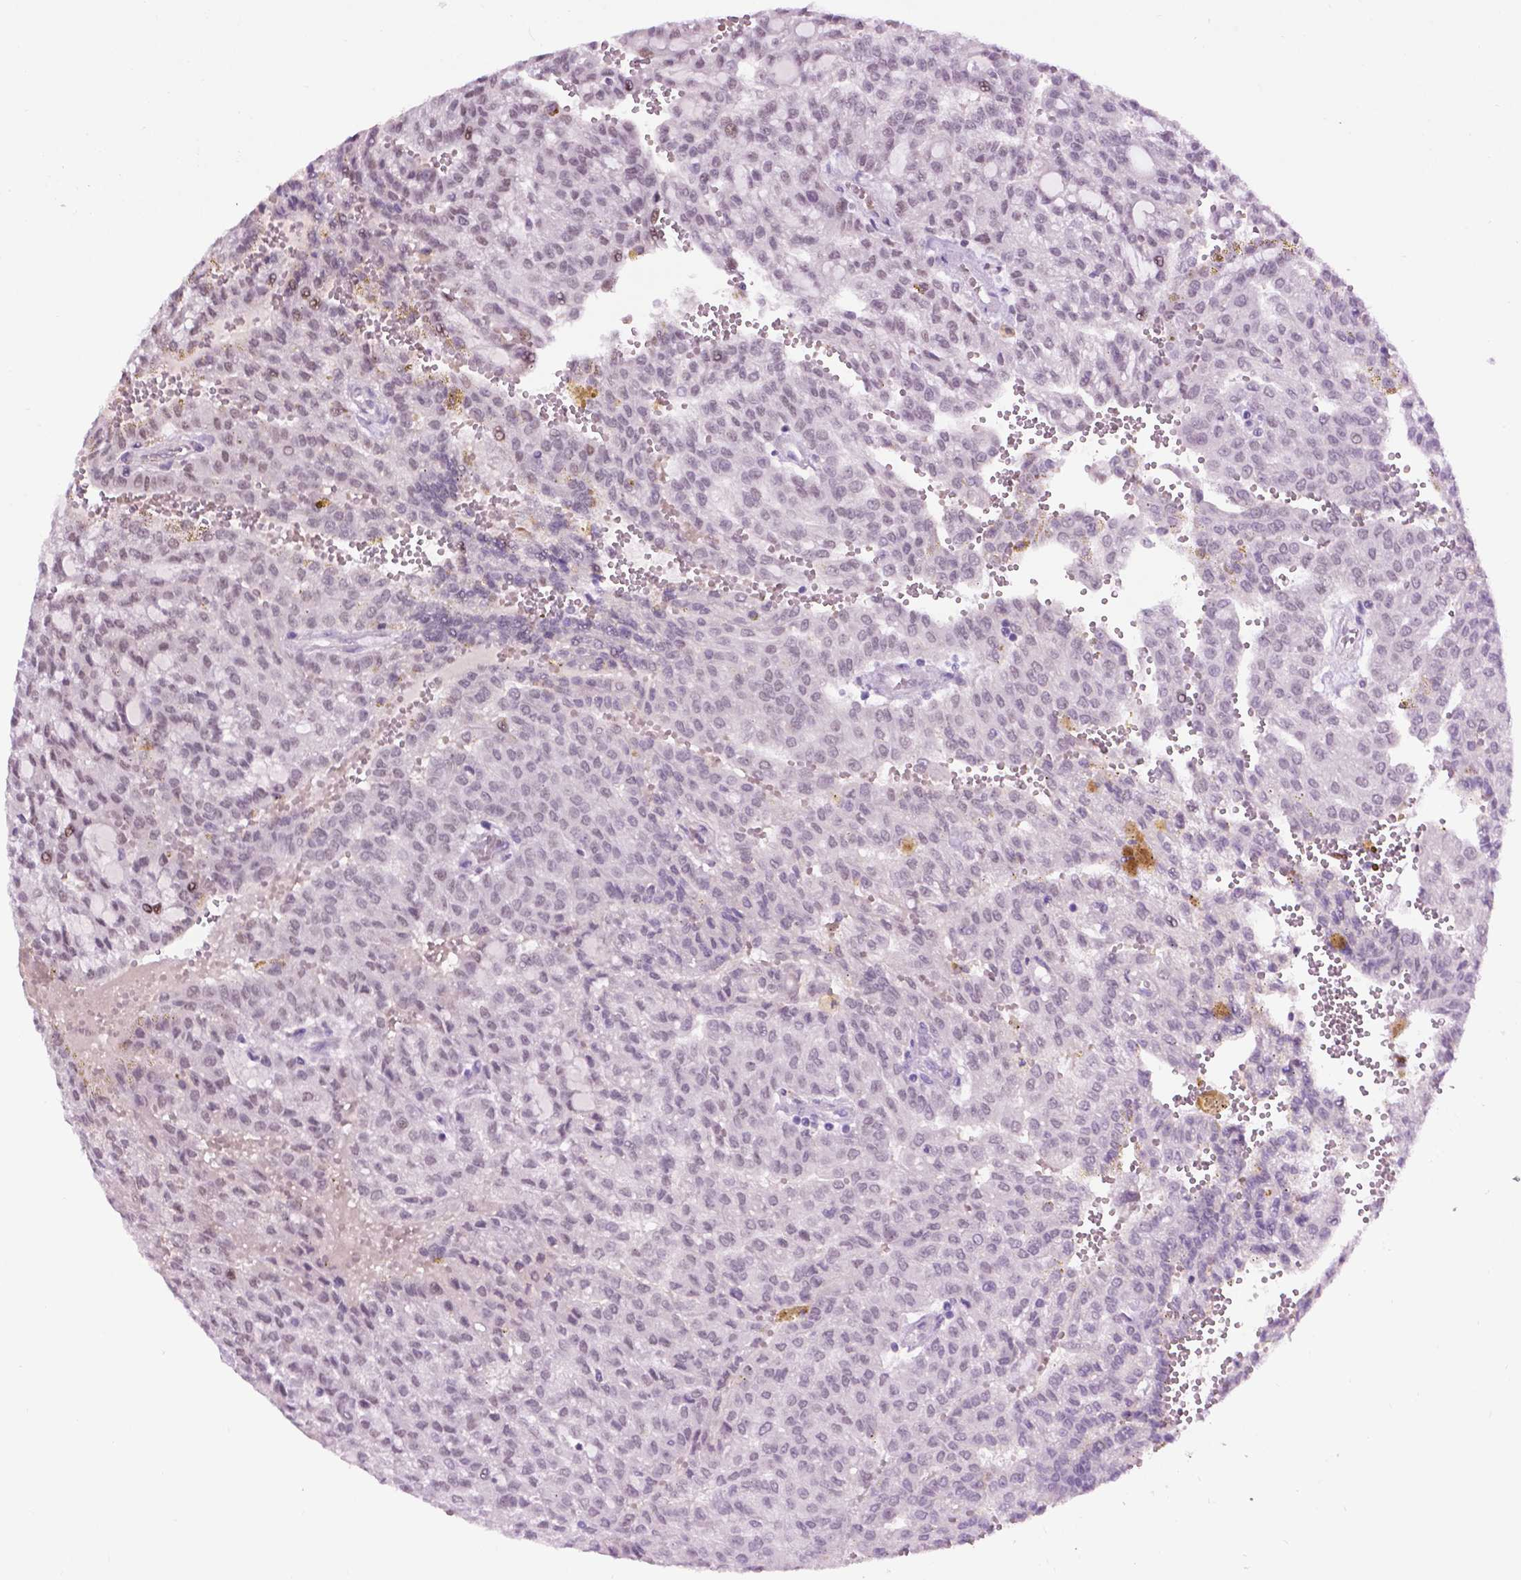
{"staining": {"intensity": "weak", "quantity": "<25%", "location": "nuclear"}, "tissue": "renal cancer", "cell_type": "Tumor cells", "image_type": "cancer", "snomed": [{"axis": "morphology", "description": "Adenocarcinoma, NOS"}, {"axis": "topography", "description": "Kidney"}], "caption": "IHC image of neoplastic tissue: human adenocarcinoma (renal) stained with DAB shows no significant protein staining in tumor cells. The staining is performed using DAB (3,3'-diaminobenzidine) brown chromogen with nuclei counter-stained in using hematoxylin.", "gene": "COL23A1", "patient": {"sex": "male", "age": 63}}